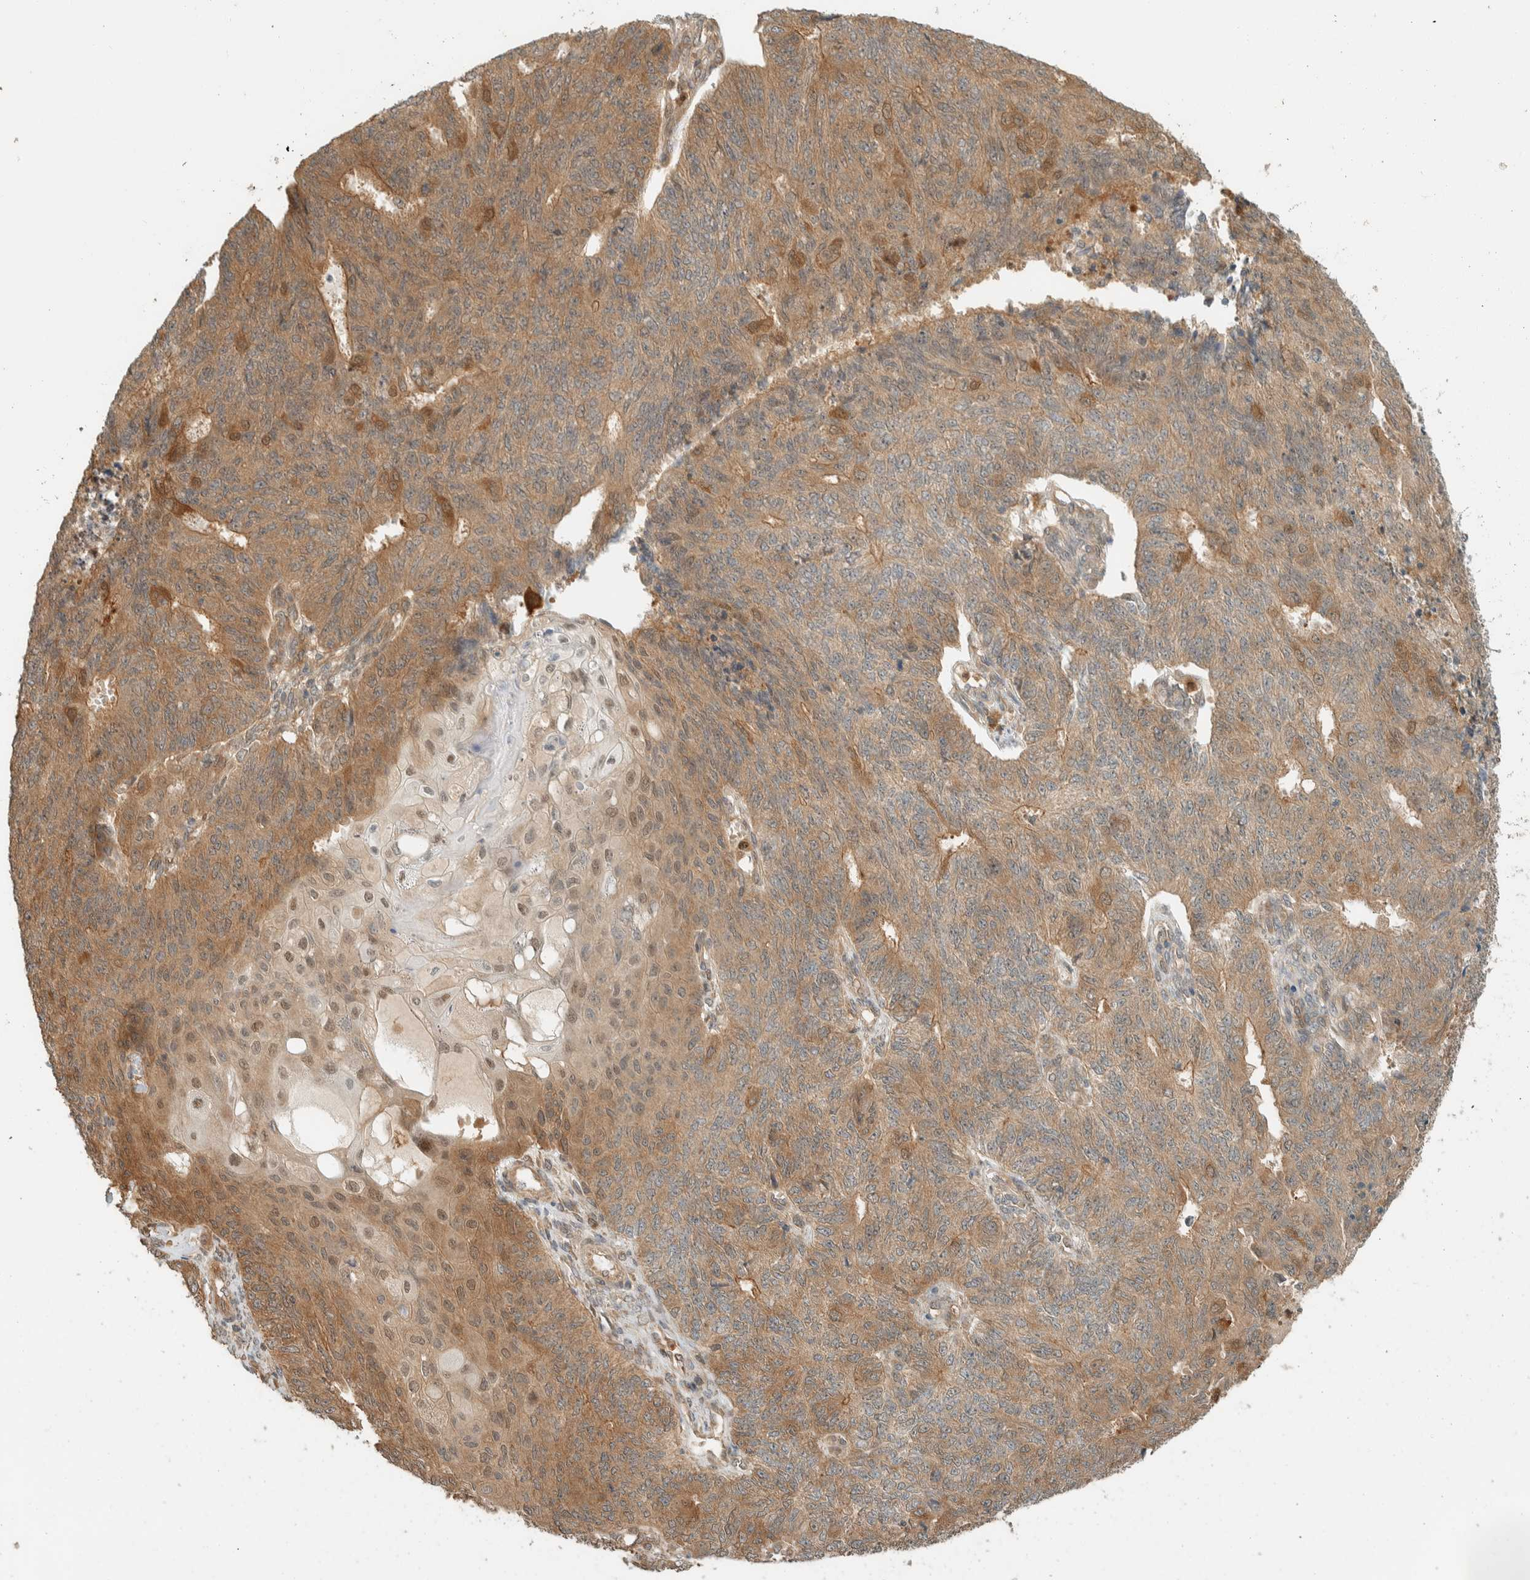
{"staining": {"intensity": "moderate", "quantity": ">75%", "location": "cytoplasmic/membranous"}, "tissue": "endometrial cancer", "cell_type": "Tumor cells", "image_type": "cancer", "snomed": [{"axis": "morphology", "description": "Adenocarcinoma, NOS"}, {"axis": "topography", "description": "Endometrium"}], "caption": "Endometrial cancer (adenocarcinoma) tissue shows moderate cytoplasmic/membranous positivity in about >75% of tumor cells", "gene": "ADSS2", "patient": {"sex": "female", "age": 32}}